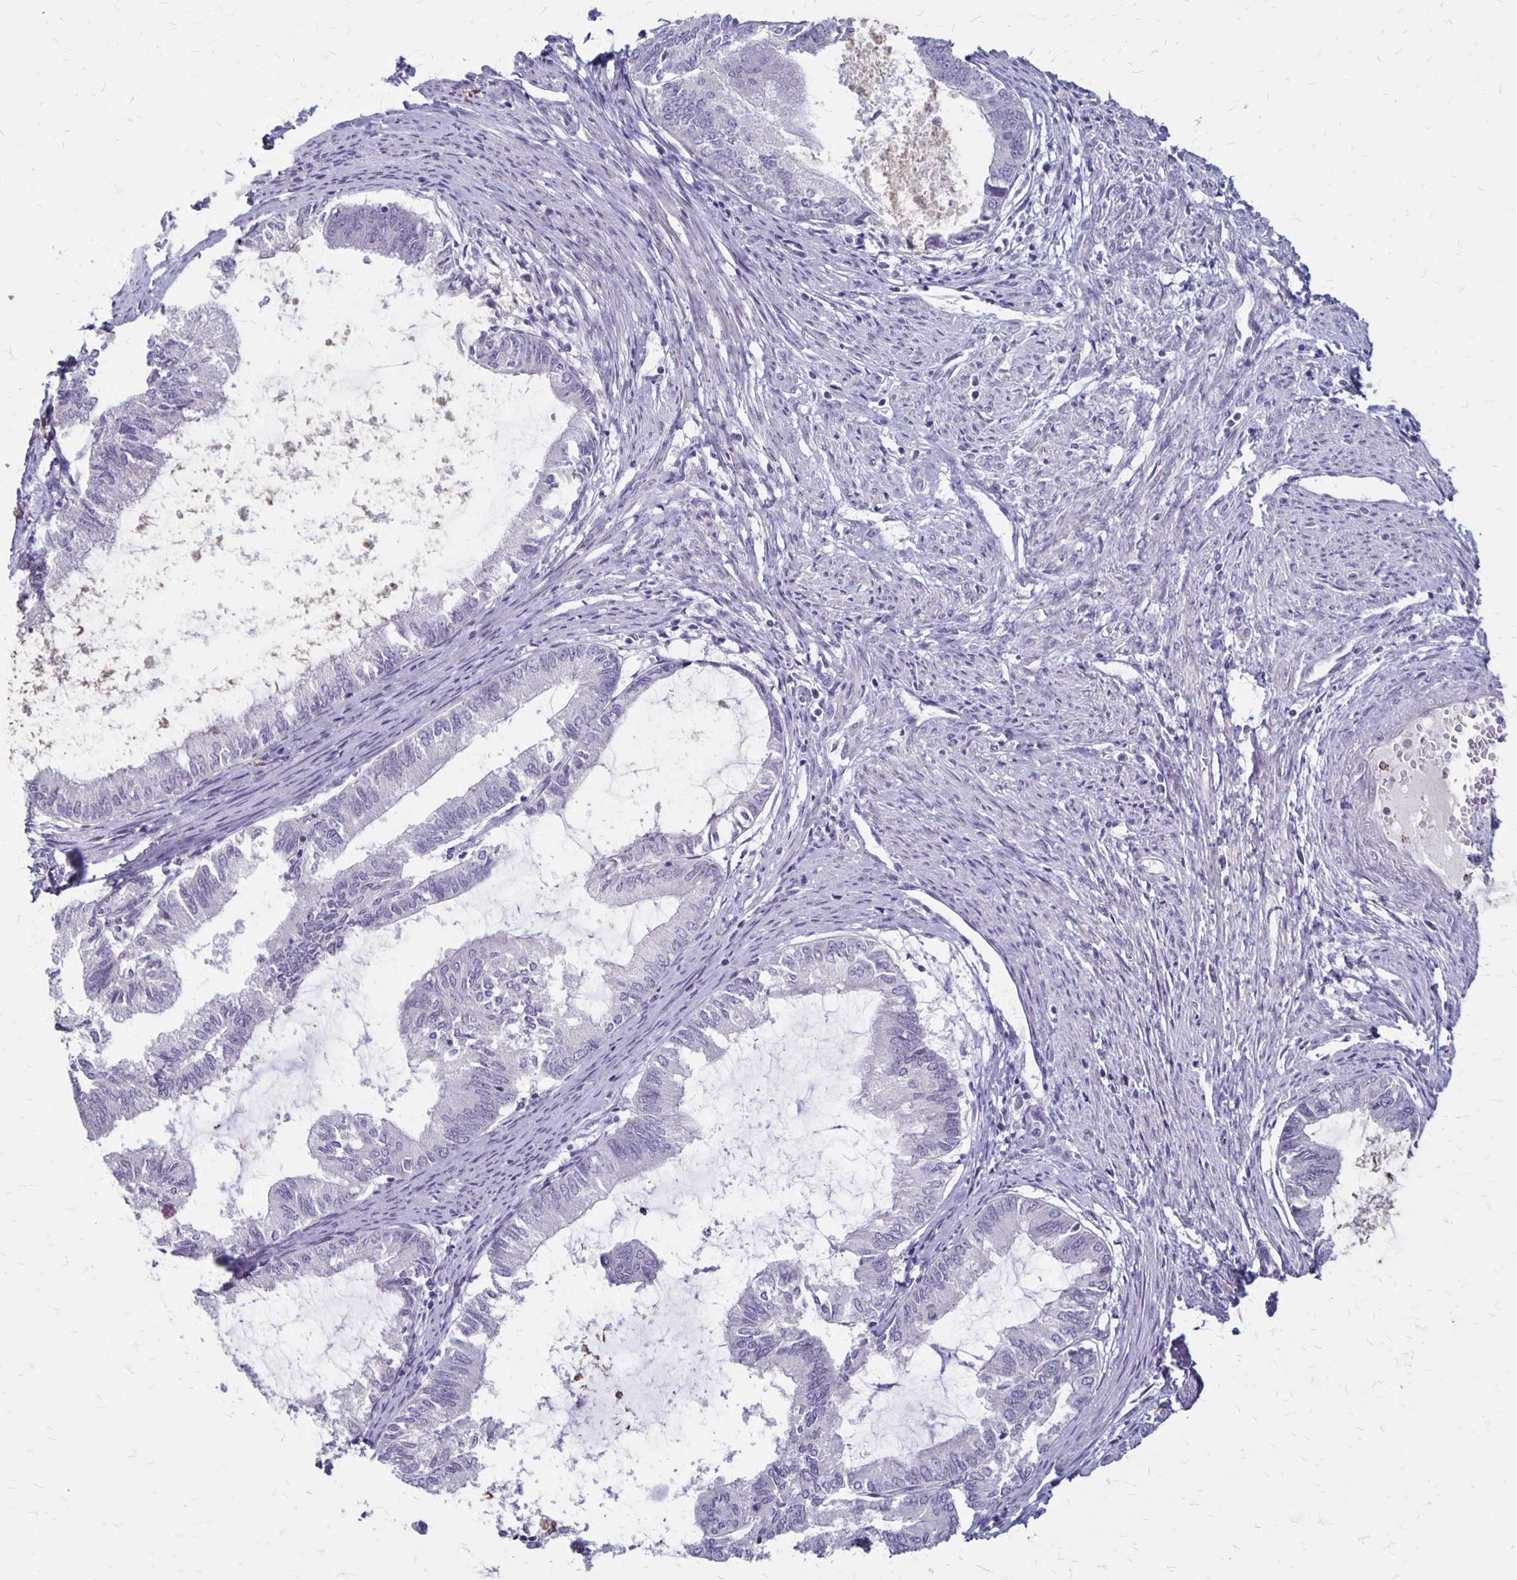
{"staining": {"intensity": "negative", "quantity": "none", "location": "none"}, "tissue": "endometrial cancer", "cell_type": "Tumor cells", "image_type": "cancer", "snomed": [{"axis": "morphology", "description": "Adenocarcinoma, NOS"}, {"axis": "topography", "description": "Endometrium"}], "caption": "This is a photomicrograph of IHC staining of endometrial adenocarcinoma, which shows no positivity in tumor cells. The staining was performed using DAB to visualize the protein expression in brown, while the nuclei were stained in blue with hematoxylin (Magnification: 20x).", "gene": "SEPTIN5", "patient": {"sex": "female", "age": 86}}